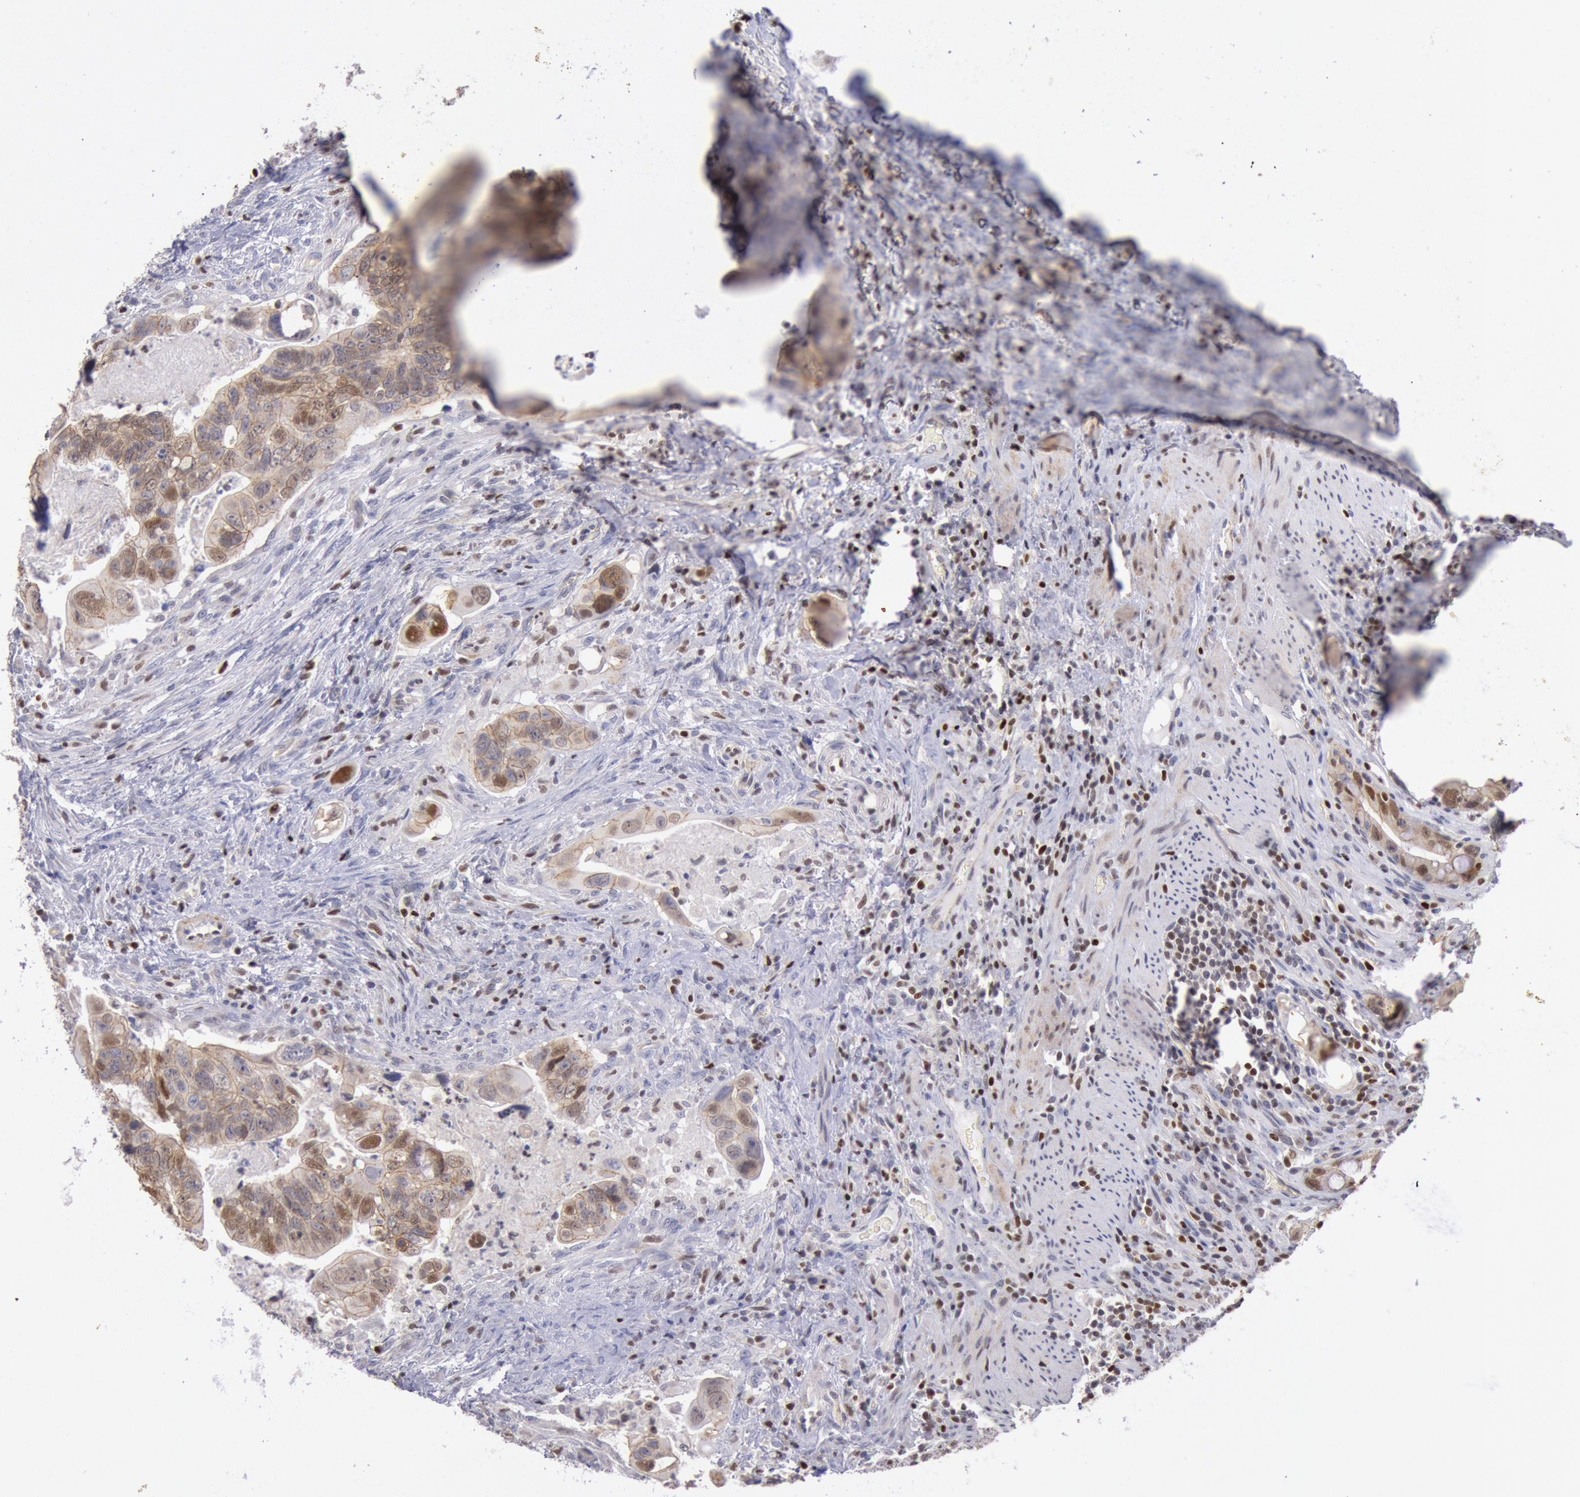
{"staining": {"intensity": "moderate", "quantity": "25%-75%", "location": "cytoplasmic/membranous,nuclear"}, "tissue": "colorectal cancer", "cell_type": "Tumor cells", "image_type": "cancer", "snomed": [{"axis": "morphology", "description": "Adenocarcinoma, NOS"}, {"axis": "topography", "description": "Rectum"}], "caption": "IHC micrograph of neoplastic tissue: human colorectal cancer stained using IHC demonstrates medium levels of moderate protein expression localized specifically in the cytoplasmic/membranous and nuclear of tumor cells, appearing as a cytoplasmic/membranous and nuclear brown color.", "gene": "RPS6KA5", "patient": {"sex": "male", "age": 53}}